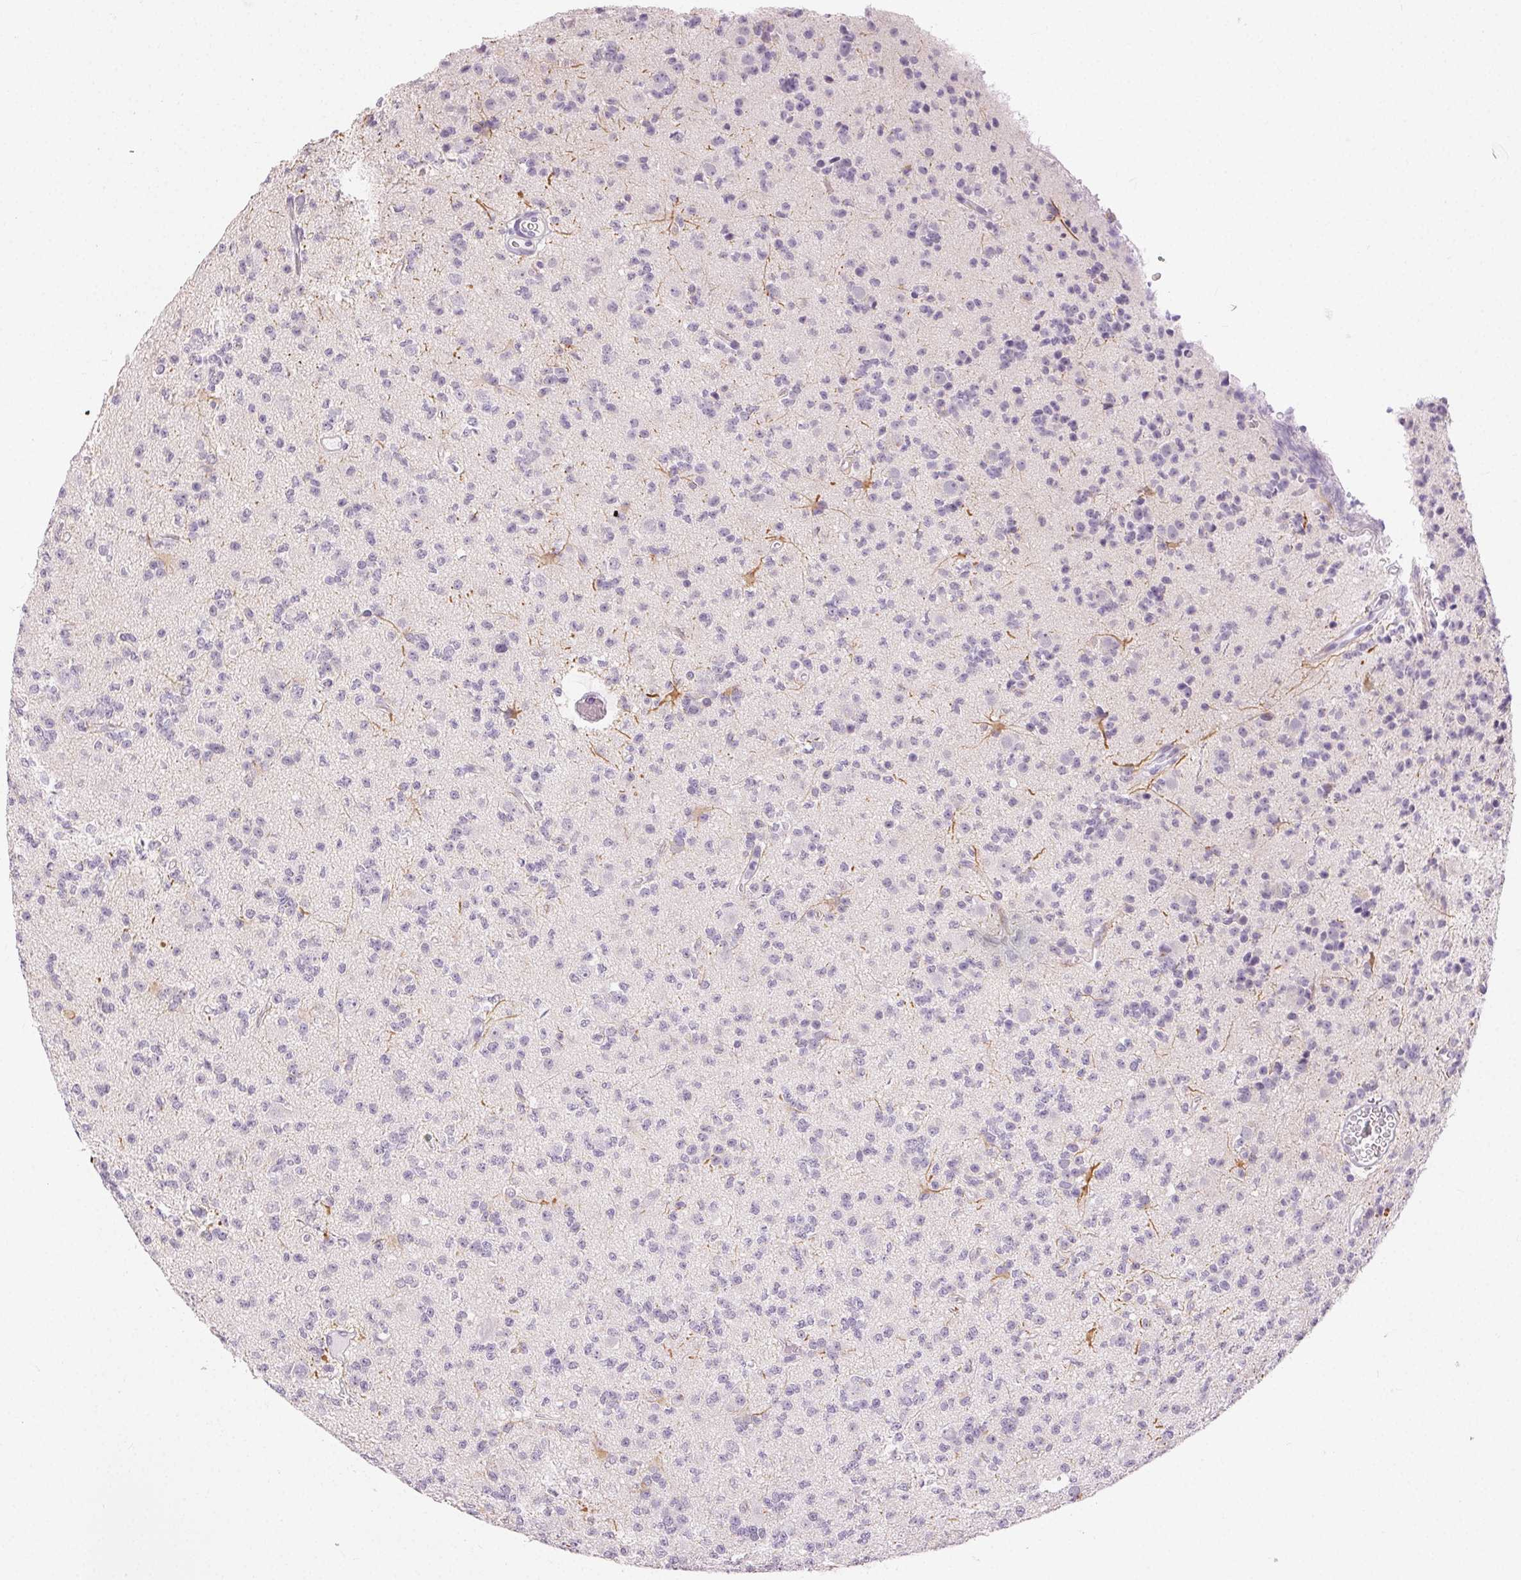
{"staining": {"intensity": "negative", "quantity": "none", "location": "none"}, "tissue": "glioma", "cell_type": "Tumor cells", "image_type": "cancer", "snomed": [{"axis": "morphology", "description": "Glioma, malignant, High grade"}, {"axis": "topography", "description": "Brain"}], "caption": "Immunohistochemistry (IHC) of malignant high-grade glioma displays no positivity in tumor cells. The staining is performed using DAB (3,3'-diaminobenzidine) brown chromogen with nuclei counter-stained in using hematoxylin.", "gene": "SFTPD", "patient": {"sex": "male", "age": 36}}